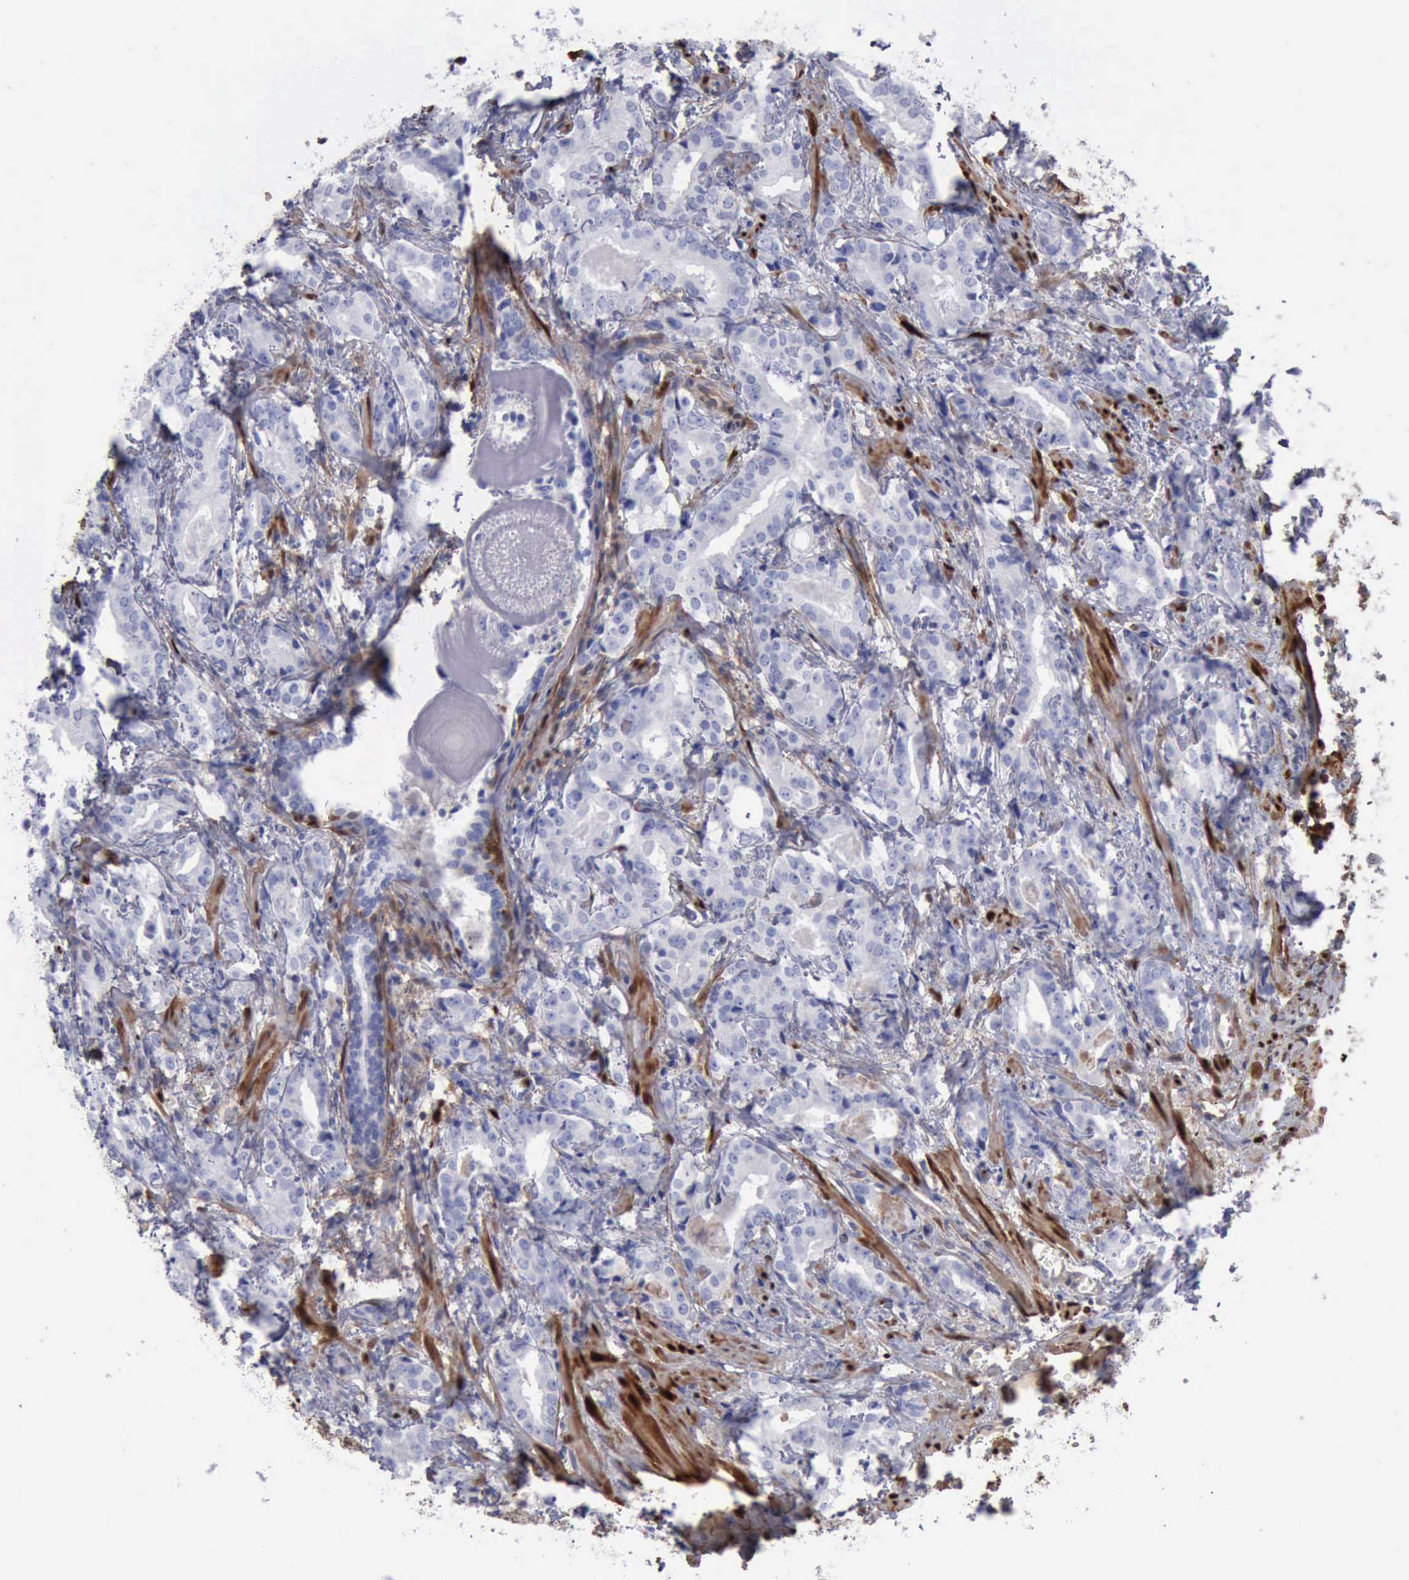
{"staining": {"intensity": "negative", "quantity": "none", "location": "none"}, "tissue": "prostate cancer", "cell_type": "Tumor cells", "image_type": "cancer", "snomed": [{"axis": "morphology", "description": "Adenocarcinoma, Medium grade"}, {"axis": "topography", "description": "Prostate"}], "caption": "Adenocarcinoma (medium-grade) (prostate) stained for a protein using IHC shows no expression tumor cells.", "gene": "FHL1", "patient": {"sex": "male", "age": 64}}